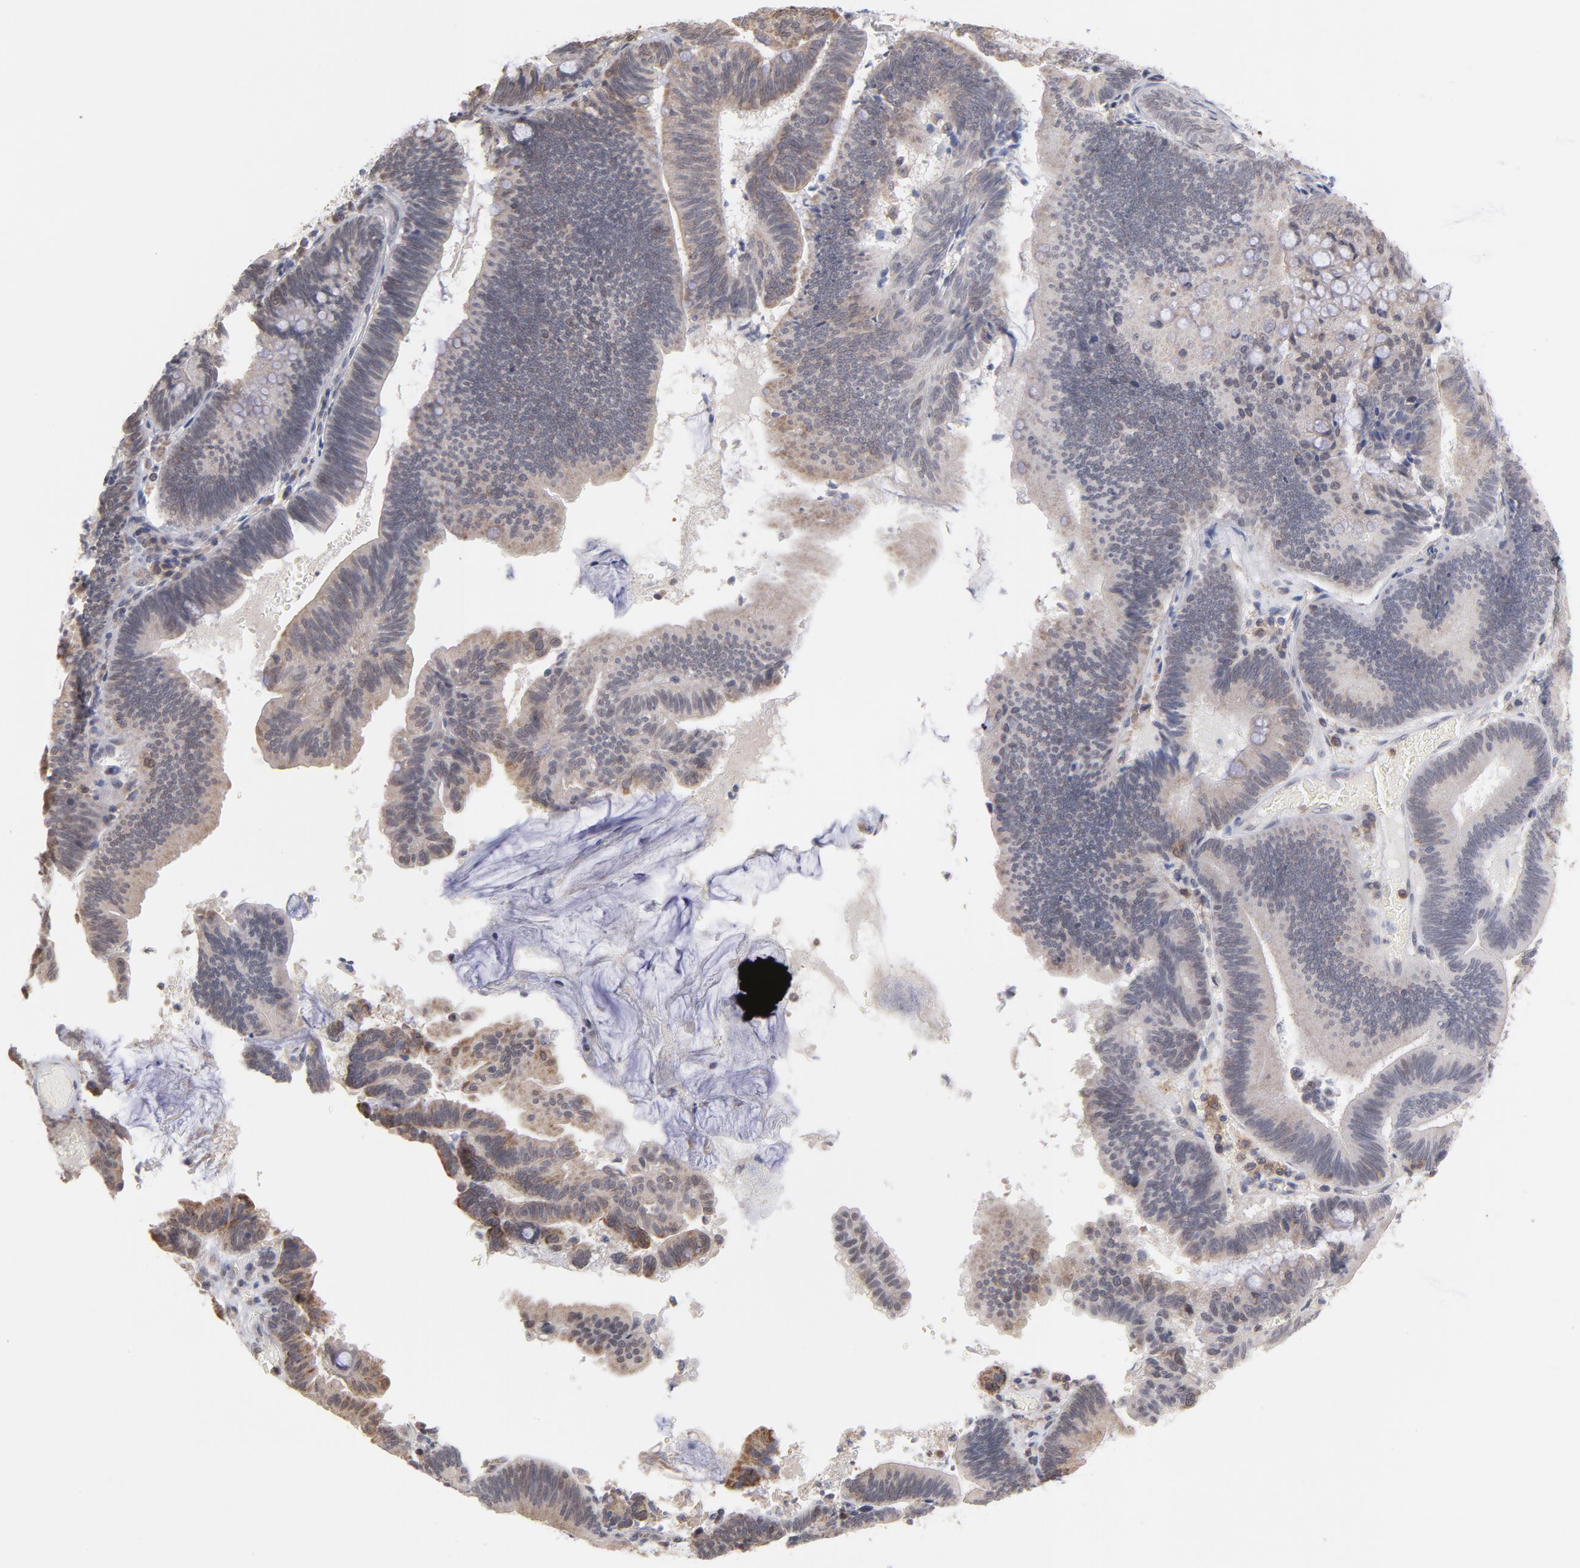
{"staining": {"intensity": "moderate", "quantity": "25%-75%", "location": "cytoplasmic/membranous"}, "tissue": "pancreatic cancer", "cell_type": "Tumor cells", "image_type": "cancer", "snomed": [{"axis": "morphology", "description": "Adenocarcinoma, NOS"}, {"axis": "topography", "description": "Pancreas"}], "caption": "DAB immunohistochemical staining of human pancreatic adenocarcinoma exhibits moderate cytoplasmic/membranous protein positivity in about 25%-75% of tumor cells. (DAB (3,3'-diaminobenzidine) IHC, brown staining for protein, blue staining for nuclei).", "gene": "OAS1", "patient": {"sex": "male", "age": 82}}